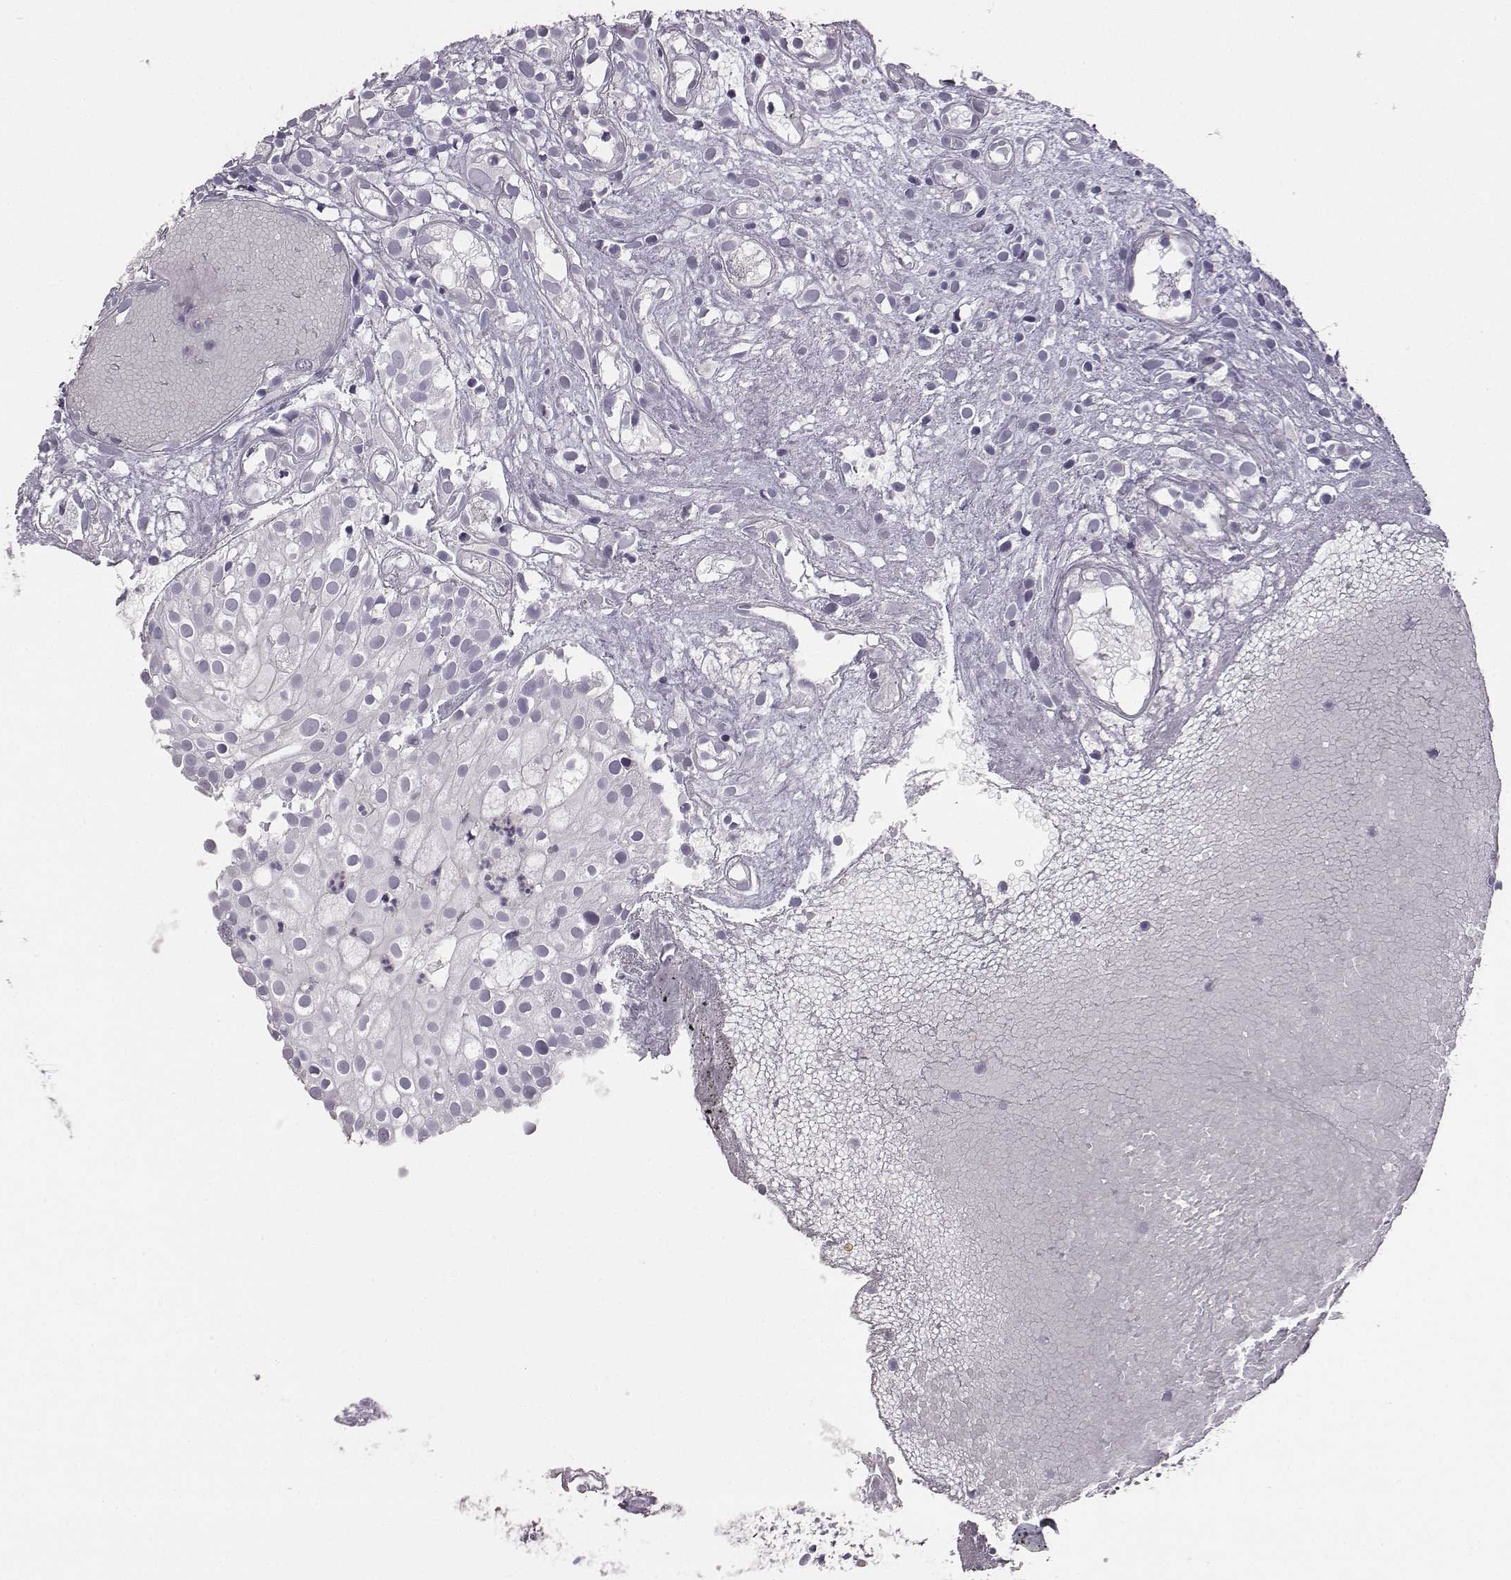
{"staining": {"intensity": "negative", "quantity": "none", "location": "none"}, "tissue": "prostate cancer", "cell_type": "Tumor cells", "image_type": "cancer", "snomed": [{"axis": "morphology", "description": "Adenocarcinoma, High grade"}, {"axis": "topography", "description": "Prostate"}], "caption": "IHC photomicrograph of neoplastic tissue: prostate adenocarcinoma (high-grade) stained with DAB (3,3'-diaminobenzidine) displays no significant protein positivity in tumor cells. (DAB (3,3'-diaminobenzidine) IHC with hematoxylin counter stain).", "gene": "ADAM7", "patient": {"sex": "male", "age": 79}}